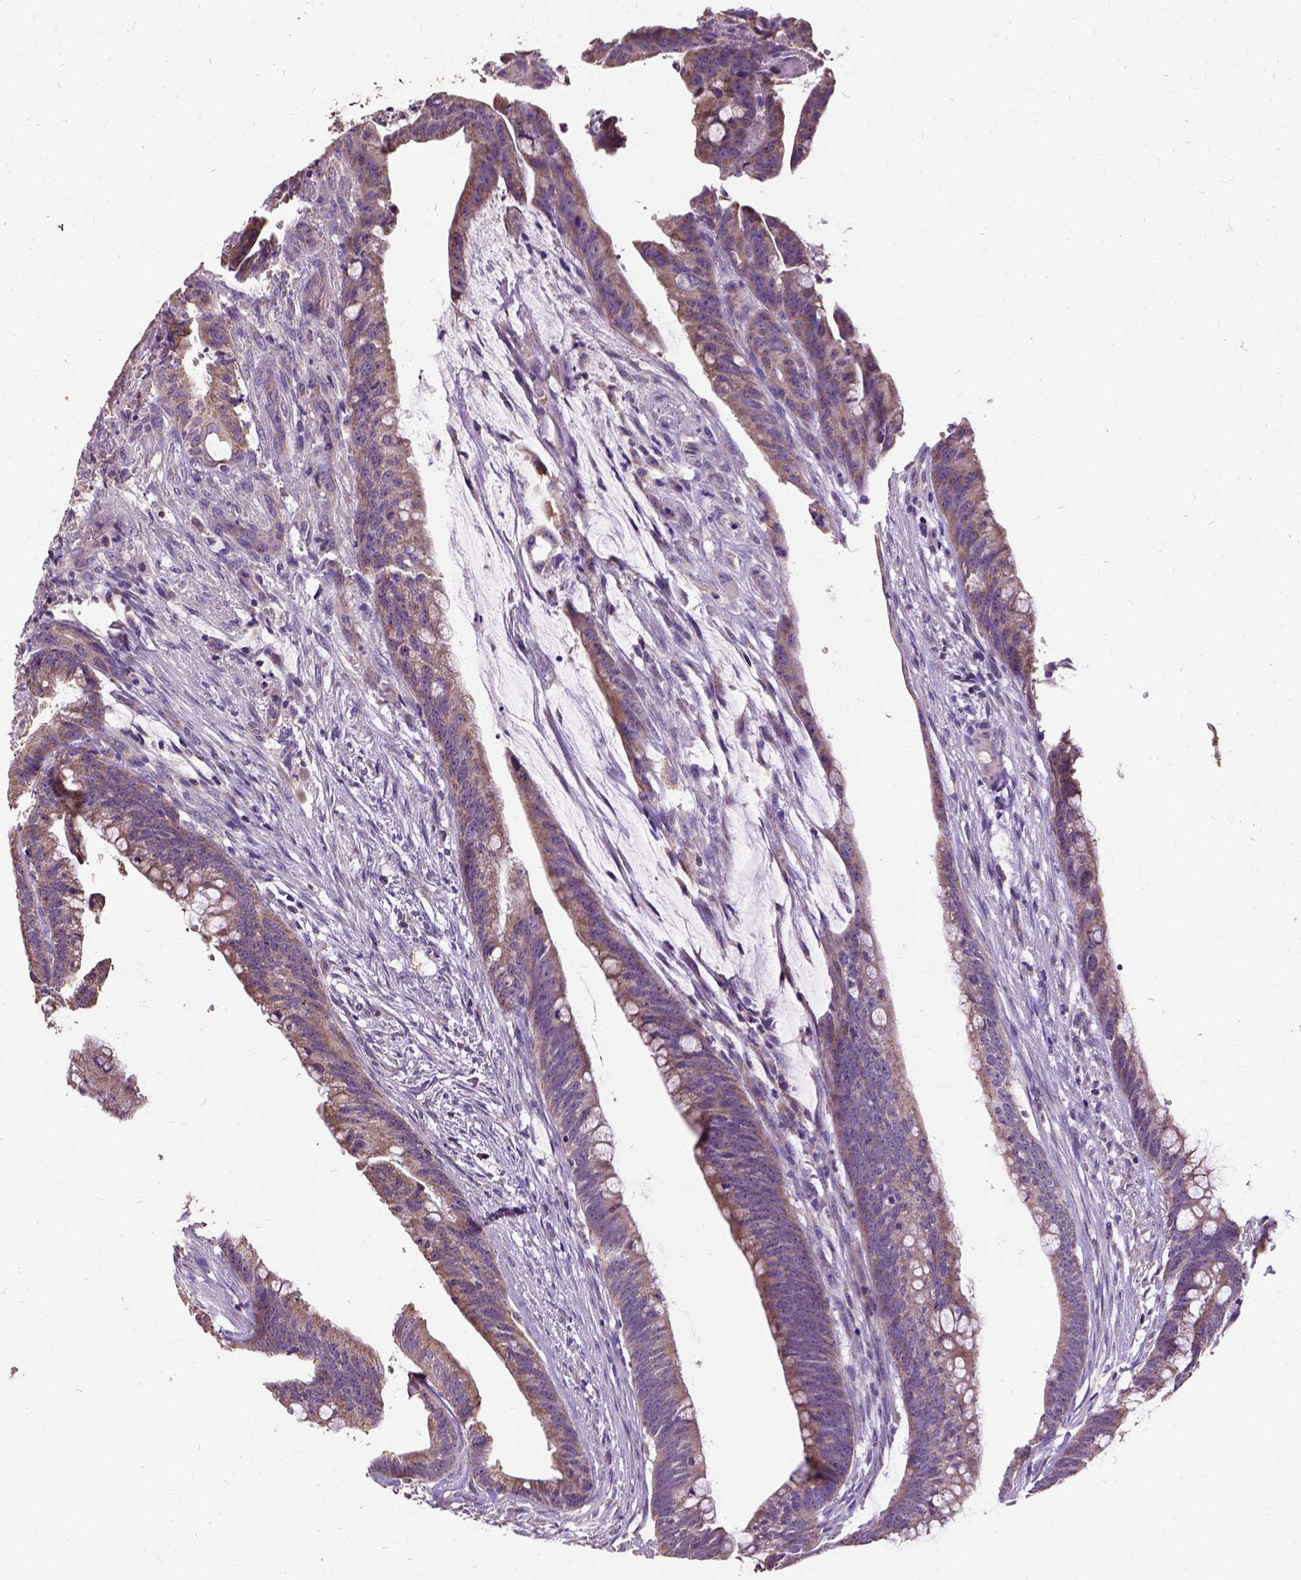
{"staining": {"intensity": "moderate", "quantity": ">75%", "location": "cytoplasmic/membranous"}, "tissue": "colorectal cancer", "cell_type": "Tumor cells", "image_type": "cancer", "snomed": [{"axis": "morphology", "description": "Adenocarcinoma, NOS"}, {"axis": "topography", "description": "Colon"}], "caption": "Tumor cells demonstrate moderate cytoplasmic/membranous expression in approximately >75% of cells in colorectal adenocarcinoma. (Stains: DAB (3,3'-diaminobenzidine) in brown, nuclei in blue, Microscopy: brightfield microscopy at high magnification).", "gene": "DQX1", "patient": {"sex": "male", "age": 62}}